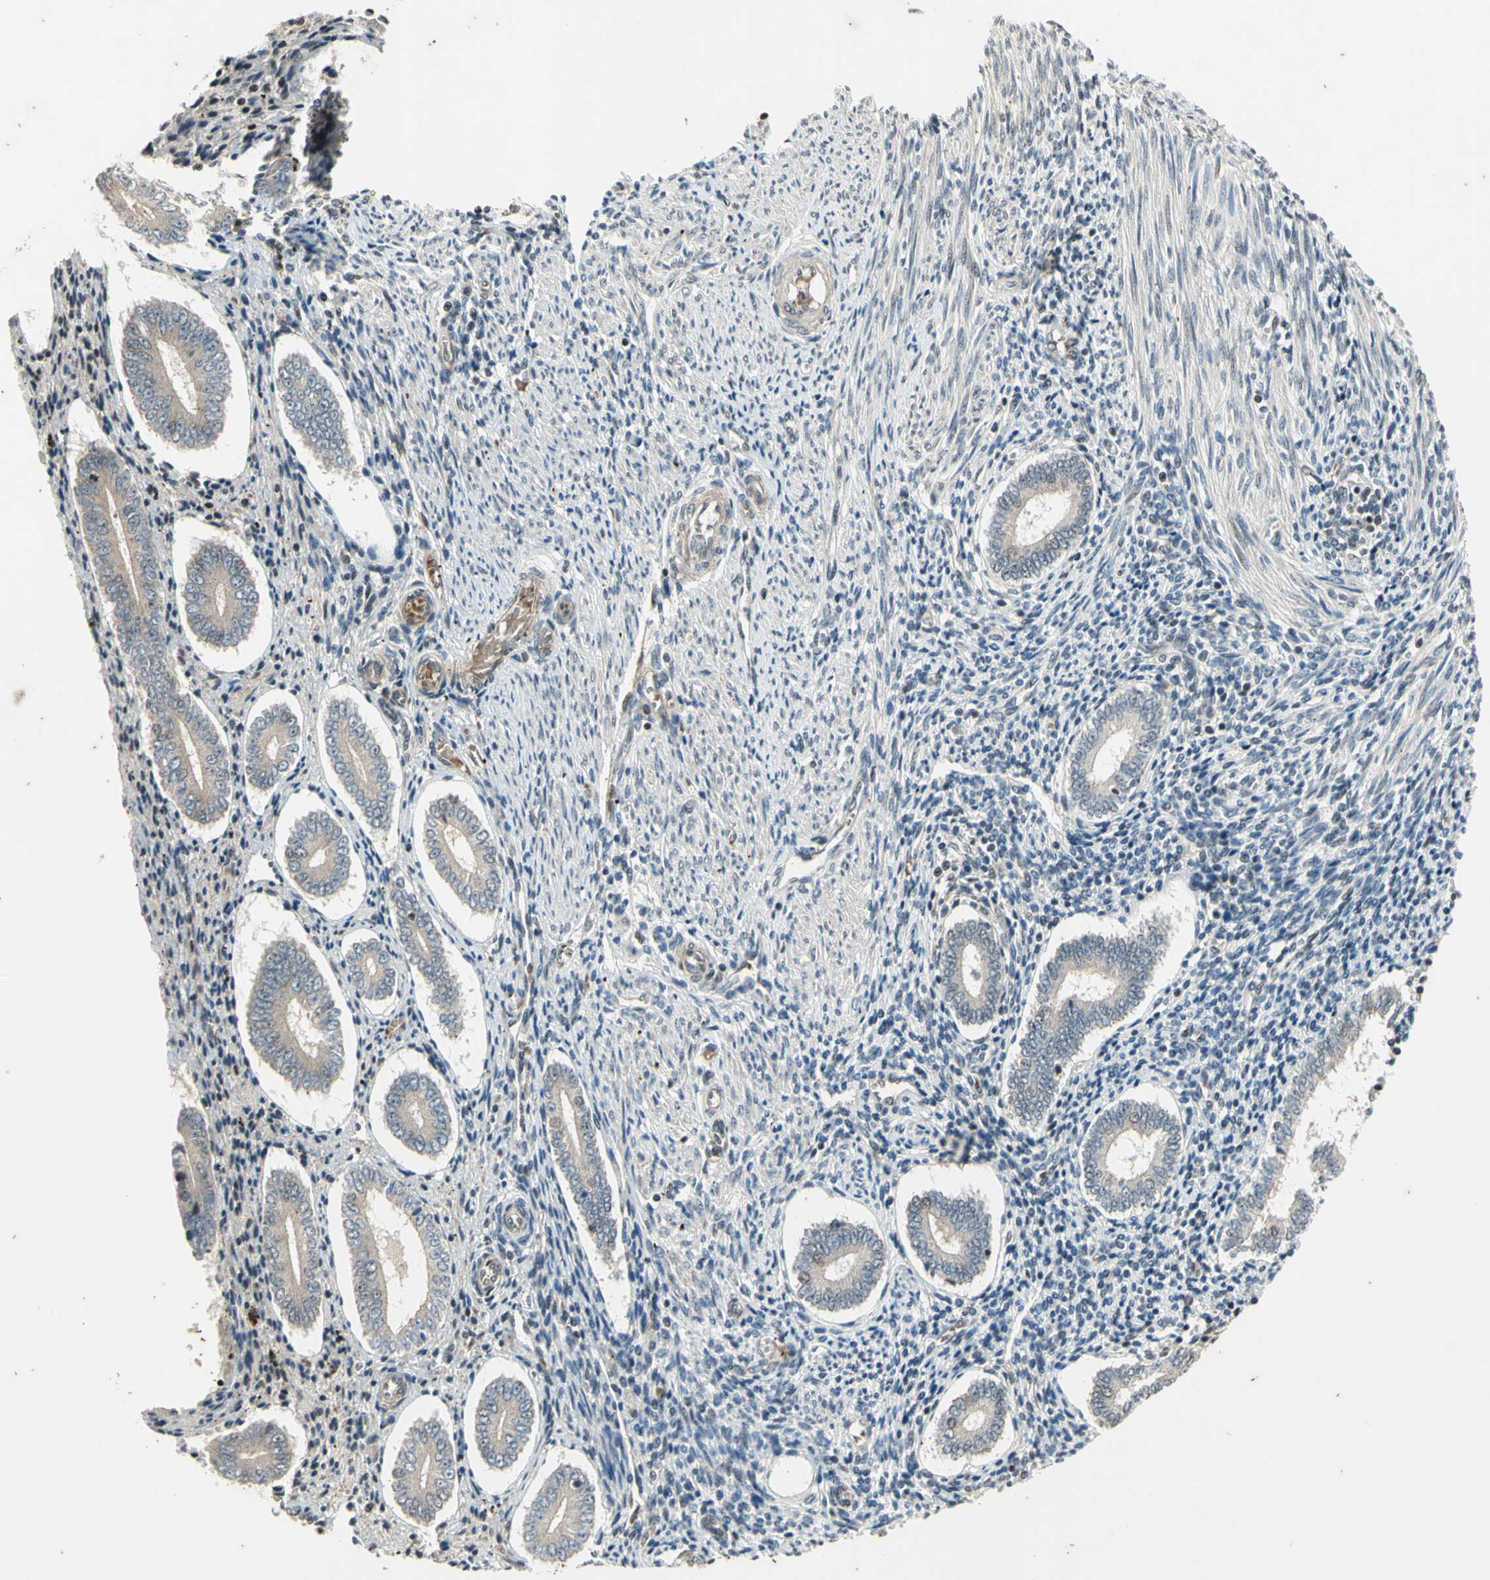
{"staining": {"intensity": "negative", "quantity": "none", "location": "none"}, "tissue": "endometrium", "cell_type": "Cells in endometrial stroma", "image_type": "normal", "snomed": [{"axis": "morphology", "description": "Normal tissue, NOS"}, {"axis": "topography", "description": "Endometrium"}], "caption": "This is an IHC histopathology image of unremarkable endometrium. There is no expression in cells in endometrial stroma.", "gene": "EFNB2", "patient": {"sex": "female", "age": 42}}